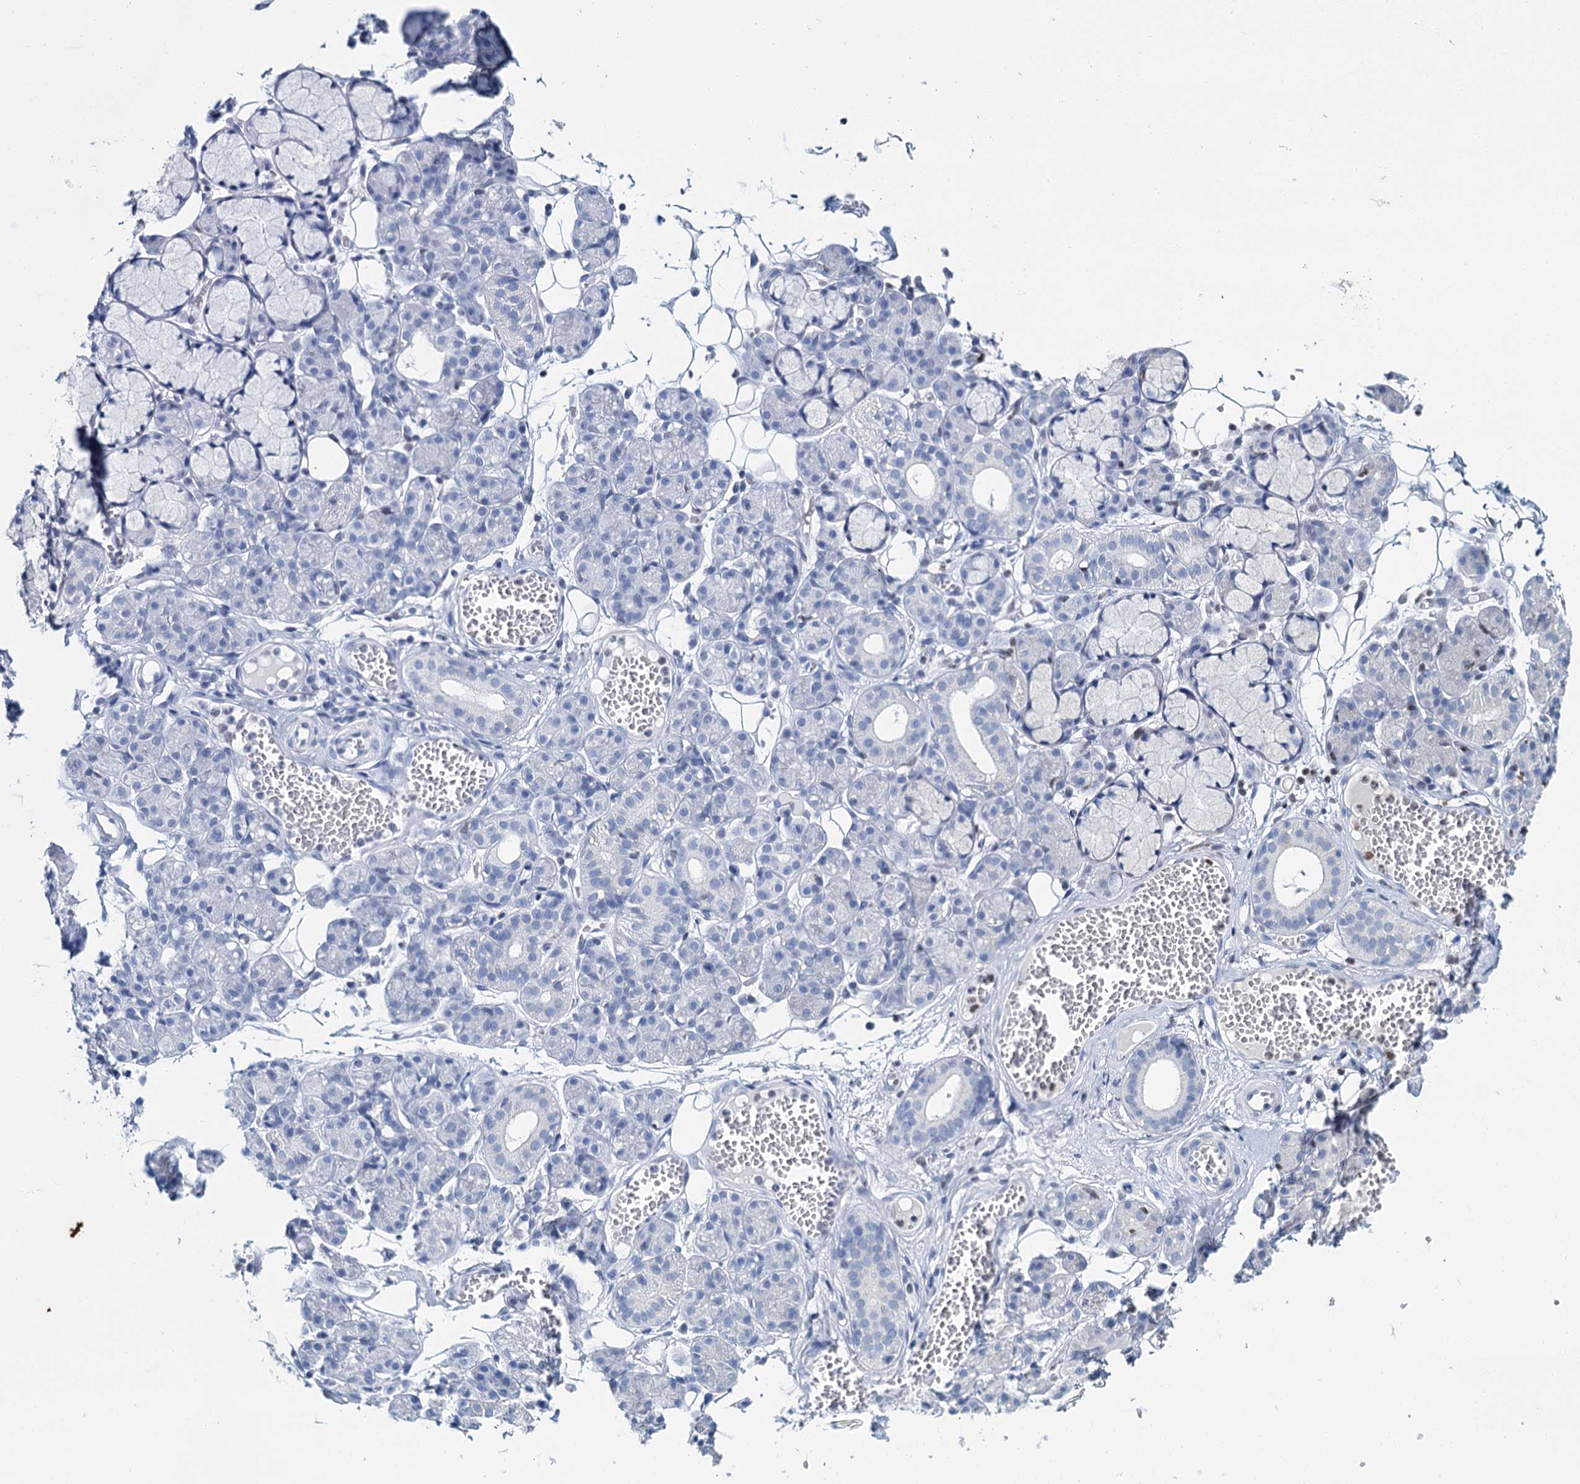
{"staining": {"intensity": "negative", "quantity": "none", "location": "none"}, "tissue": "salivary gland", "cell_type": "Glandular cells", "image_type": "normal", "snomed": [{"axis": "morphology", "description": "Normal tissue, NOS"}, {"axis": "topography", "description": "Salivary gland"}], "caption": "Immunohistochemistry of unremarkable salivary gland shows no staining in glandular cells.", "gene": "CELF2", "patient": {"sex": "male", "age": 63}}